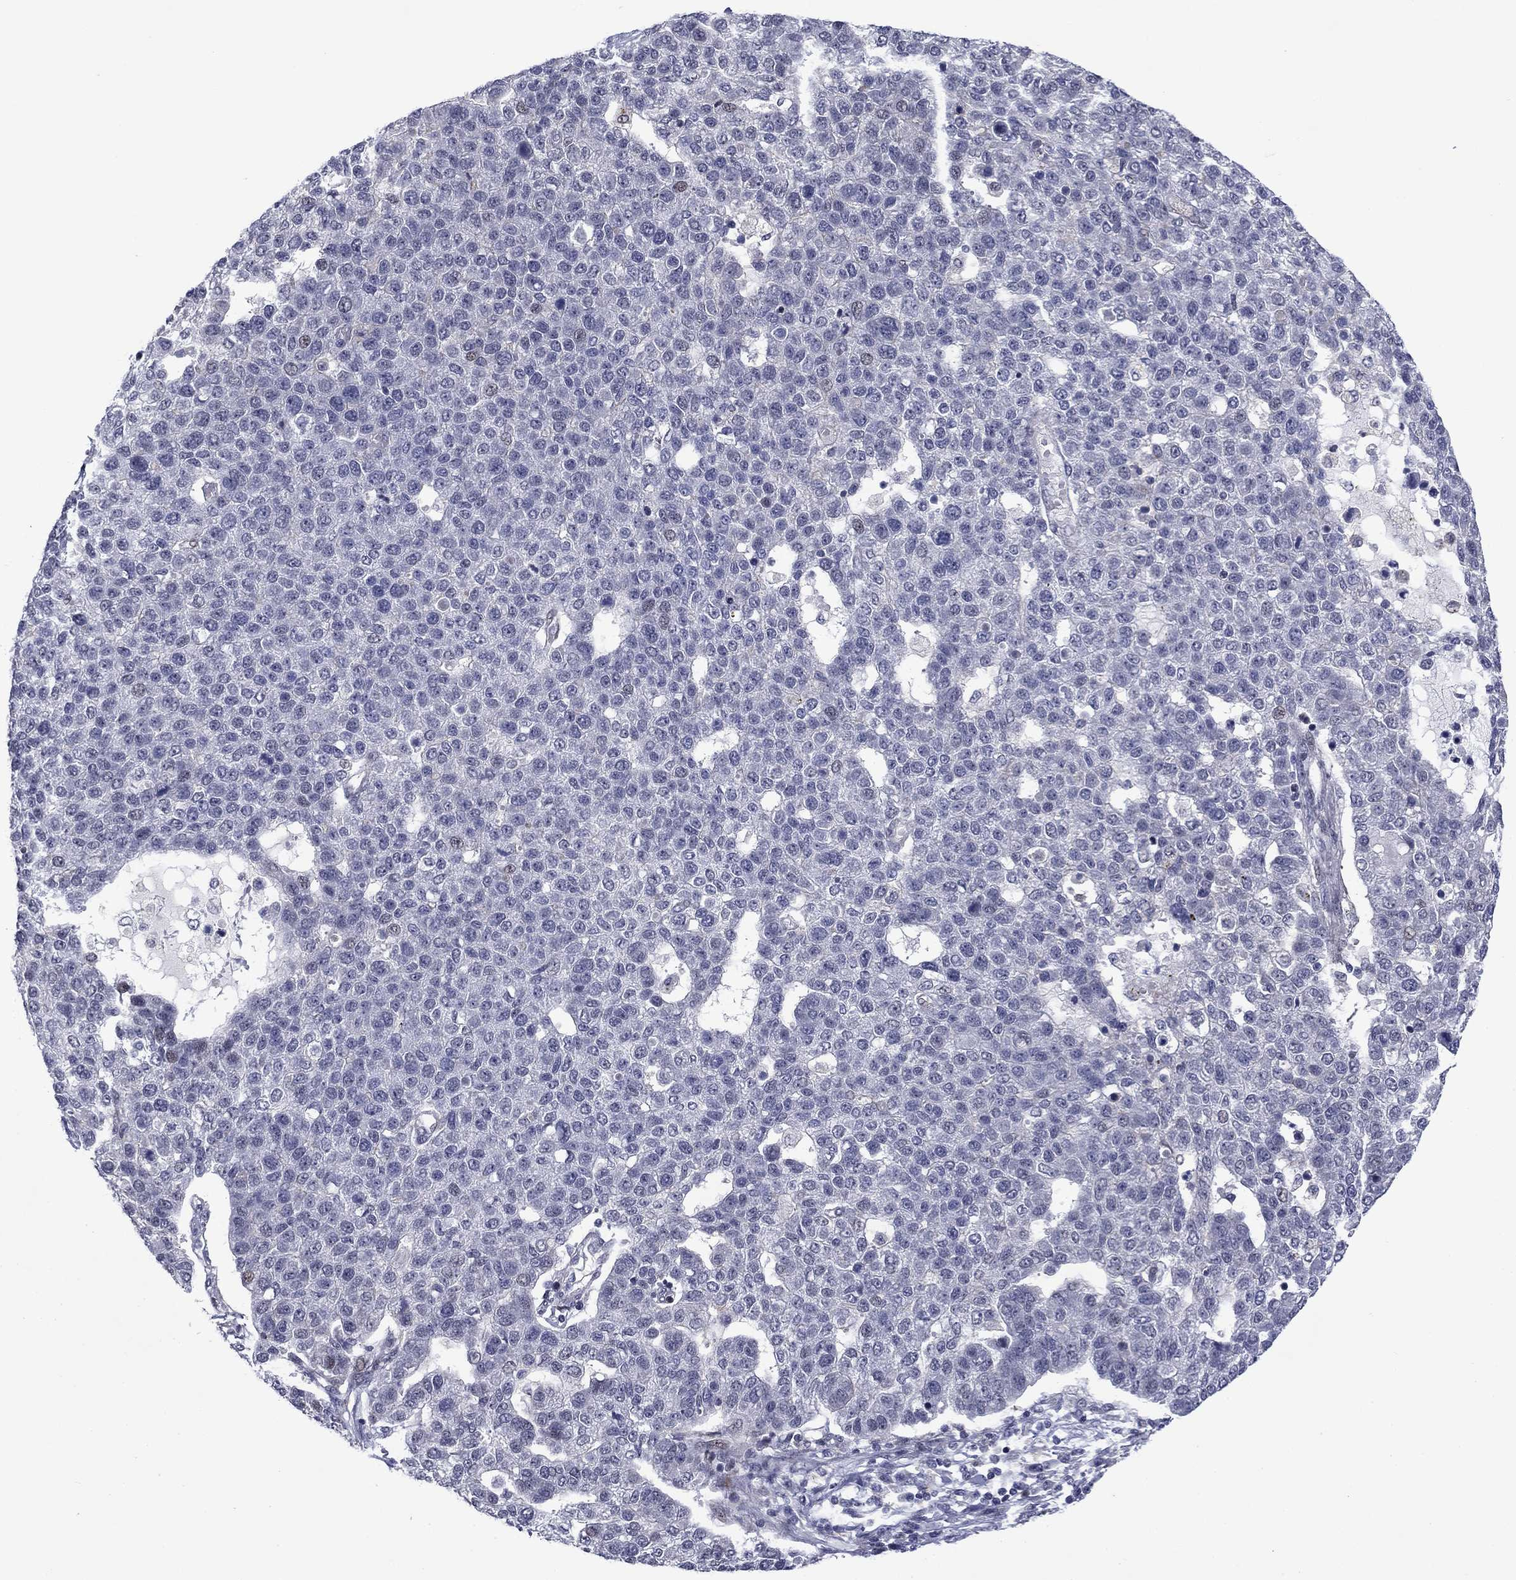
{"staining": {"intensity": "negative", "quantity": "none", "location": "none"}, "tissue": "pancreatic cancer", "cell_type": "Tumor cells", "image_type": "cancer", "snomed": [{"axis": "morphology", "description": "Adenocarcinoma, NOS"}, {"axis": "topography", "description": "Pancreas"}], "caption": "Immunohistochemistry histopathology image of adenocarcinoma (pancreatic) stained for a protein (brown), which exhibits no positivity in tumor cells.", "gene": "B3GAT1", "patient": {"sex": "female", "age": 61}}